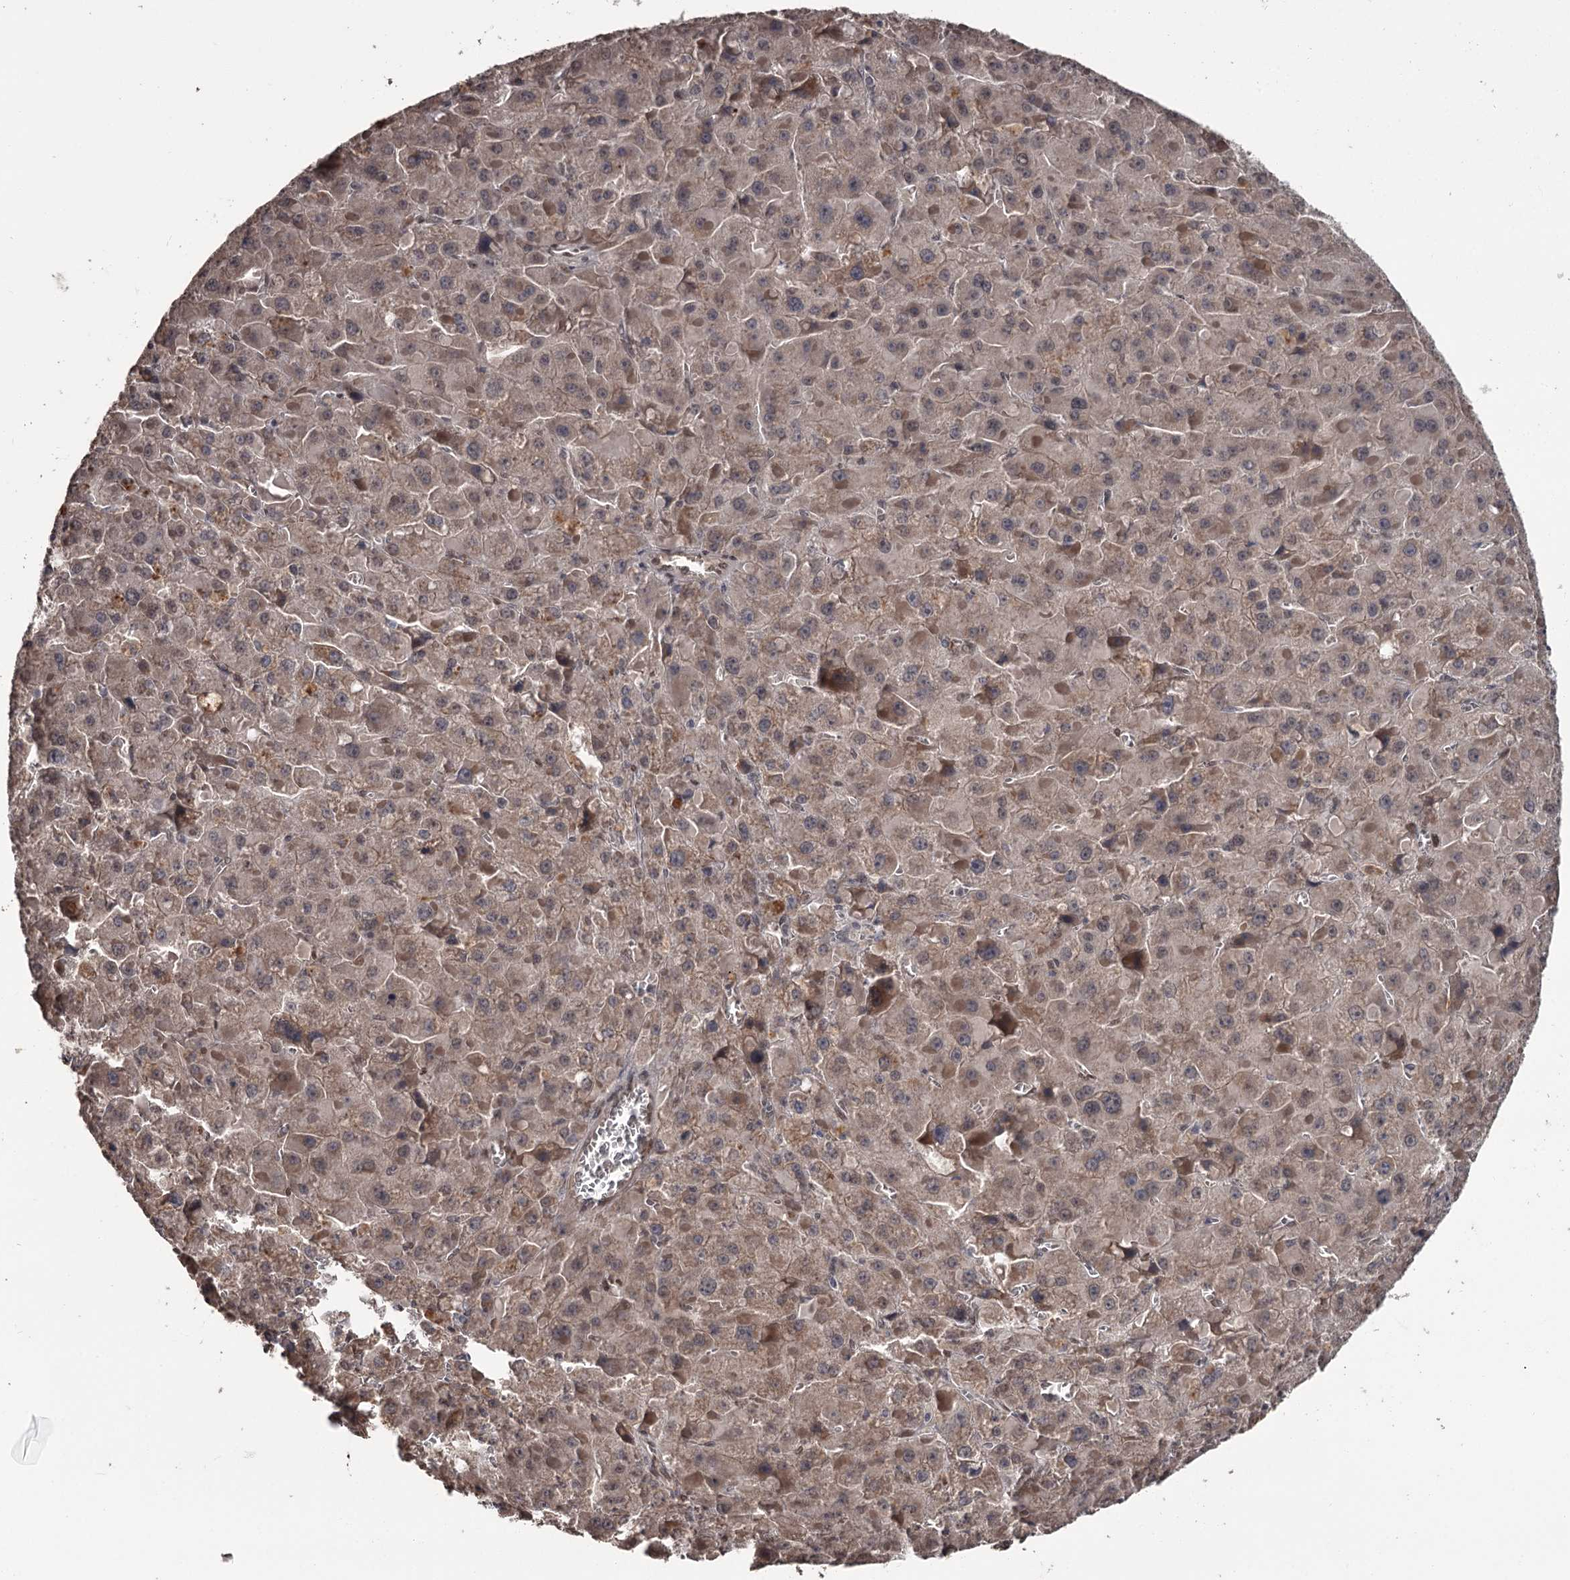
{"staining": {"intensity": "weak", "quantity": ">75%", "location": "cytoplasmic/membranous"}, "tissue": "liver cancer", "cell_type": "Tumor cells", "image_type": "cancer", "snomed": [{"axis": "morphology", "description": "Carcinoma, Hepatocellular, NOS"}, {"axis": "topography", "description": "Liver"}], "caption": "An immunohistochemistry (IHC) micrograph of neoplastic tissue is shown. Protein staining in brown labels weak cytoplasmic/membranous positivity in hepatocellular carcinoma (liver) within tumor cells.", "gene": "PRPF40B", "patient": {"sex": "female", "age": 73}}